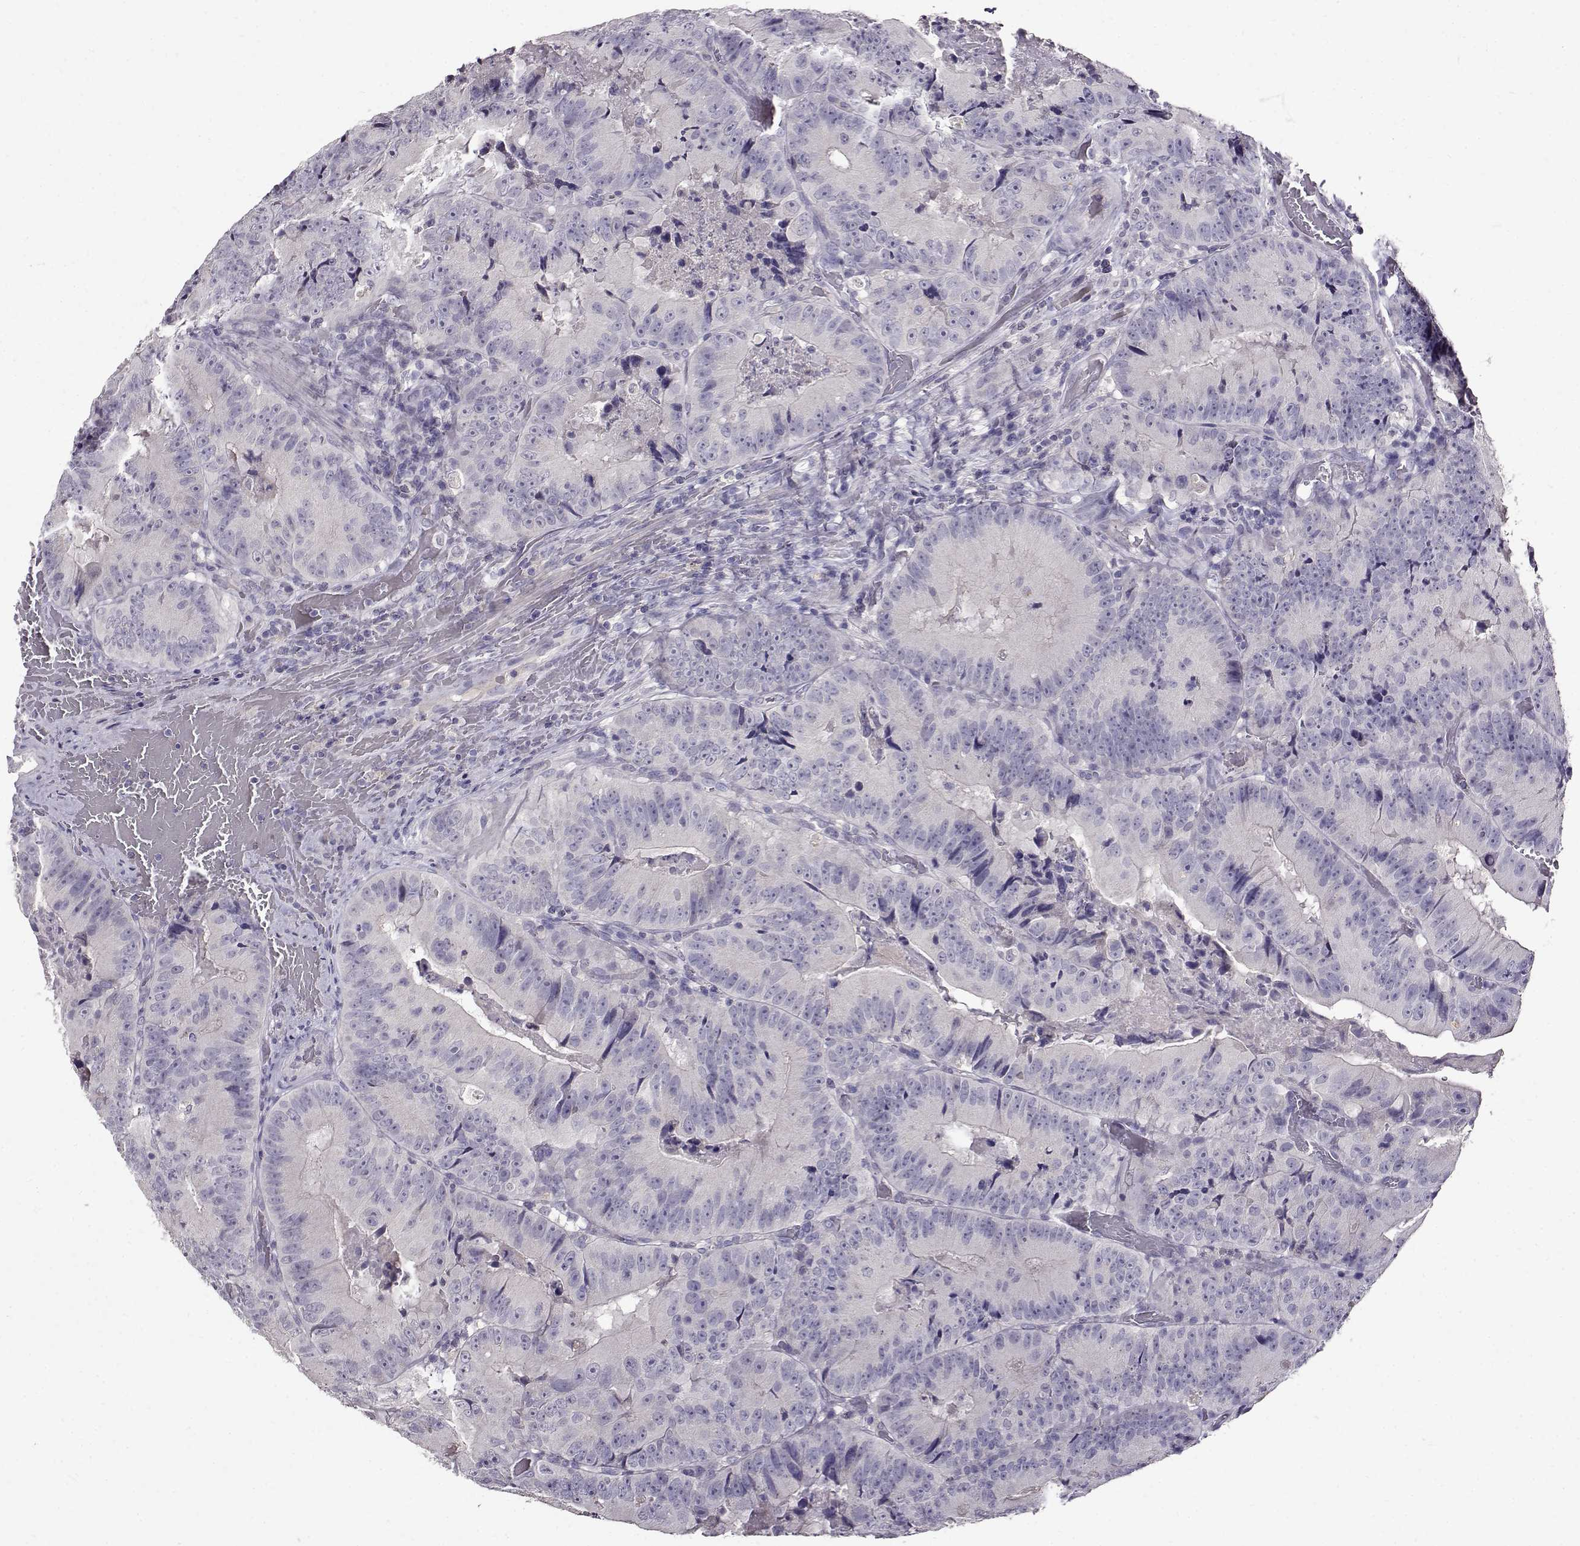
{"staining": {"intensity": "negative", "quantity": "none", "location": "none"}, "tissue": "colorectal cancer", "cell_type": "Tumor cells", "image_type": "cancer", "snomed": [{"axis": "morphology", "description": "Adenocarcinoma, NOS"}, {"axis": "topography", "description": "Colon"}], "caption": "Immunohistochemistry (IHC) photomicrograph of neoplastic tissue: colorectal adenocarcinoma stained with DAB exhibits no significant protein expression in tumor cells.", "gene": "PAEP", "patient": {"sex": "female", "age": 86}}